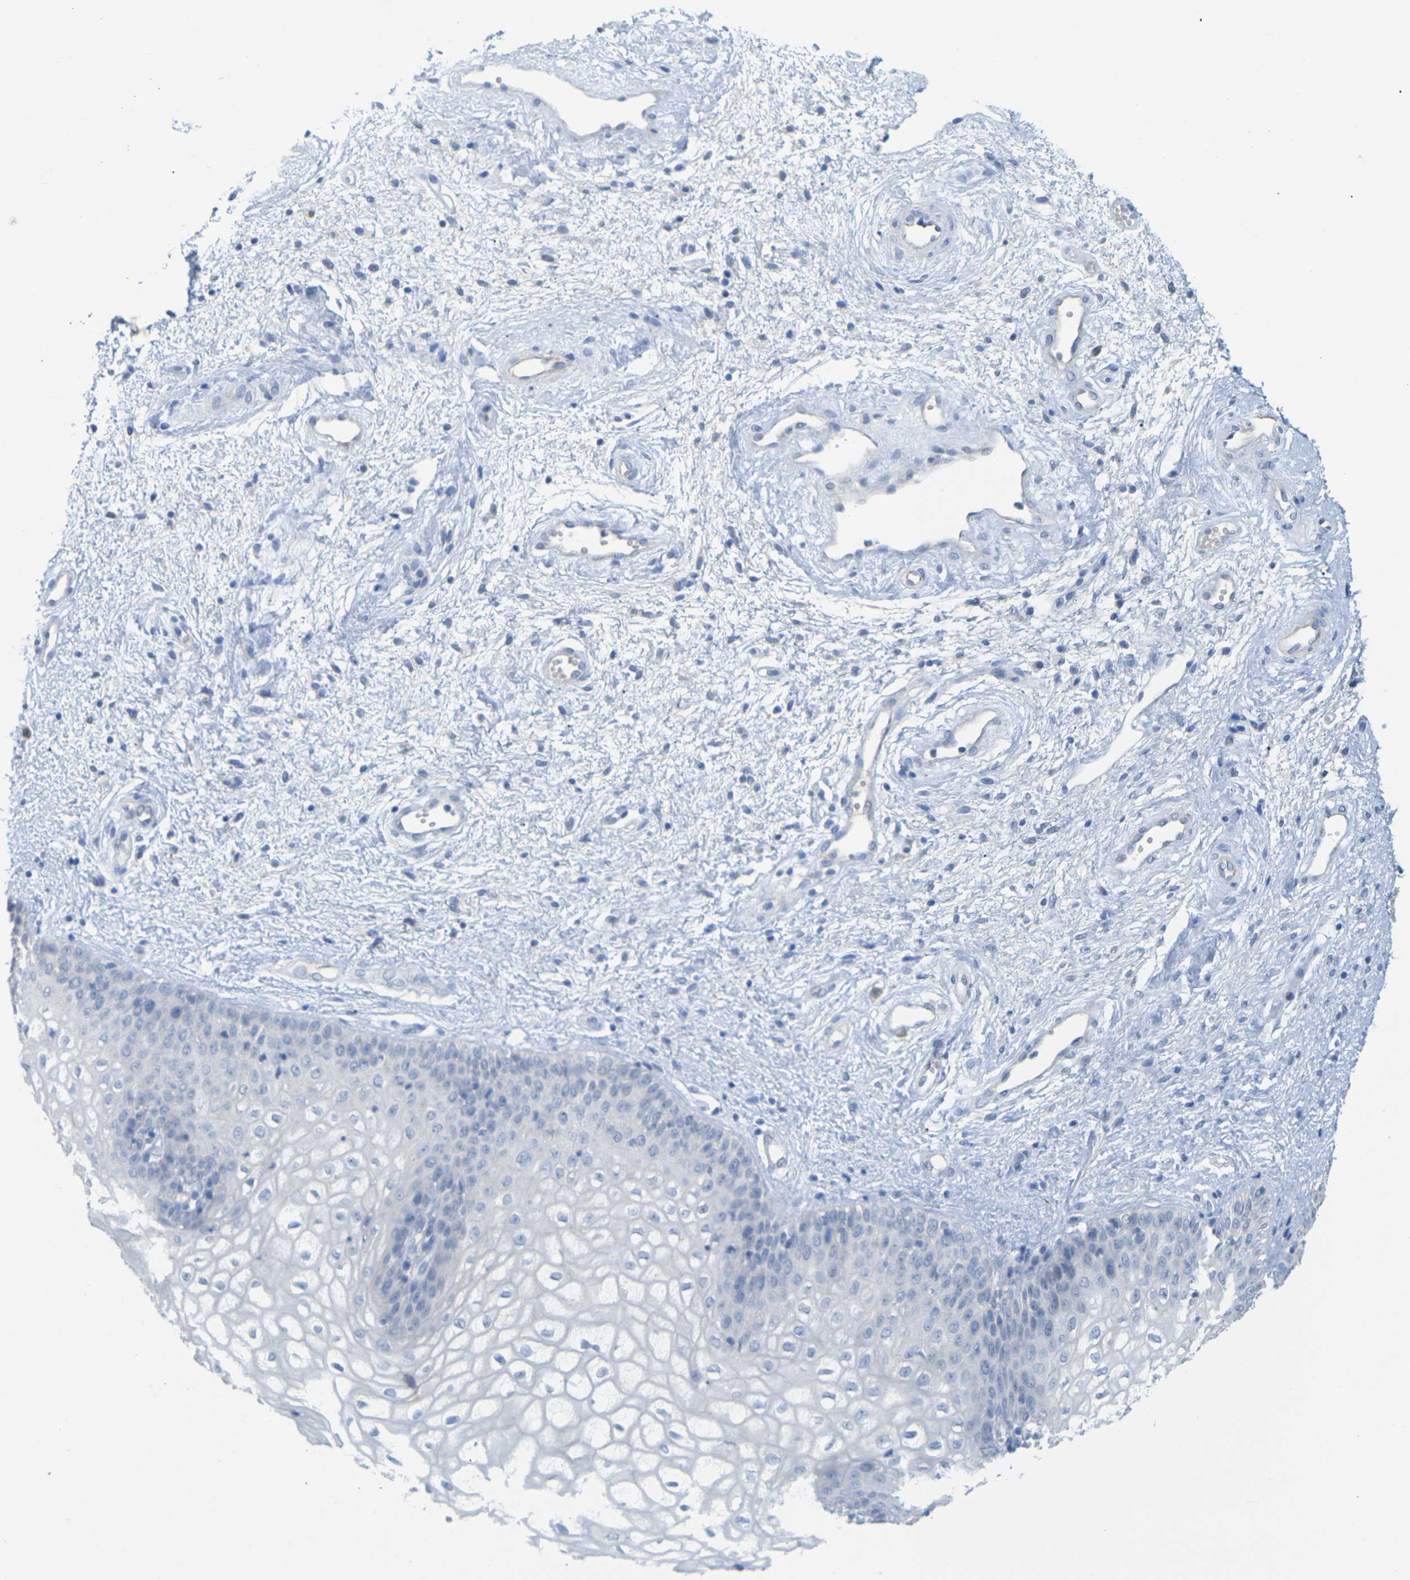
{"staining": {"intensity": "weak", "quantity": "<25%", "location": "cytoplasmic/membranous"}, "tissue": "vagina", "cell_type": "Squamous epithelial cells", "image_type": "normal", "snomed": [{"axis": "morphology", "description": "Normal tissue, NOS"}, {"axis": "topography", "description": "Vagina"}], "caption": "There is no significant staining in squamous epithelial cells of vagina. Nuclei are stained in blue.", "gene": "CLDN3", "patient": {"sex": "female", "age": 34}}